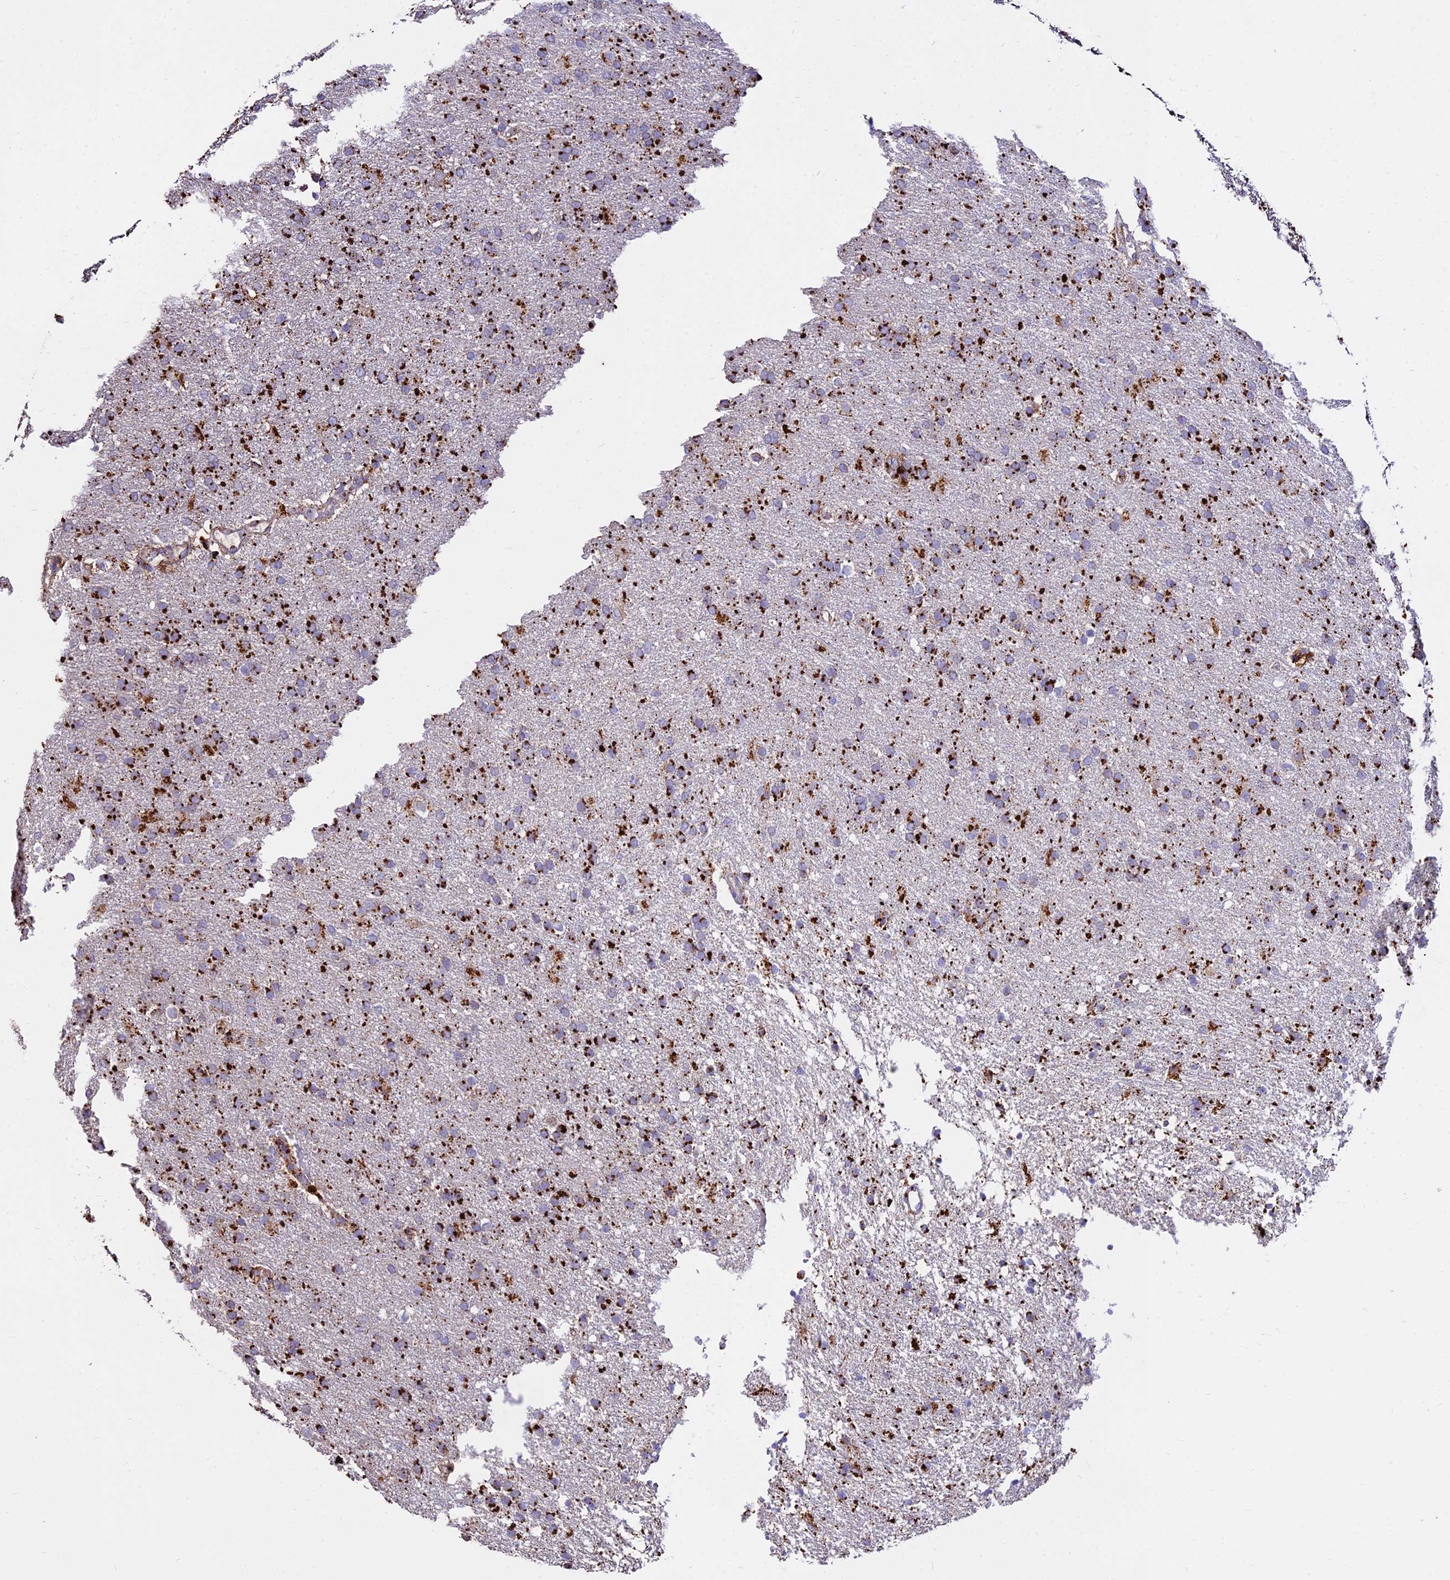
{"staining": {"intensity": "strong", "quantity": ">75%", "location": "cytoplasmic/membranous"}, "tissue": "glioma", "cell_type": "Tumor cells", "image_type": "cancer", "snomed": [{"axis": "morphology", "description": "Glioma, malignant, High grade"}, {"axis": "topography", "description": "Brain"}], "caption": "Human glioma stained with a brown dye exhibits strong cytoplasmic/membranous positive positivity in about >75% of tumor cells.", "gene": "PNLIPRP3", "patient": {"sex": "male", "age": 72}}